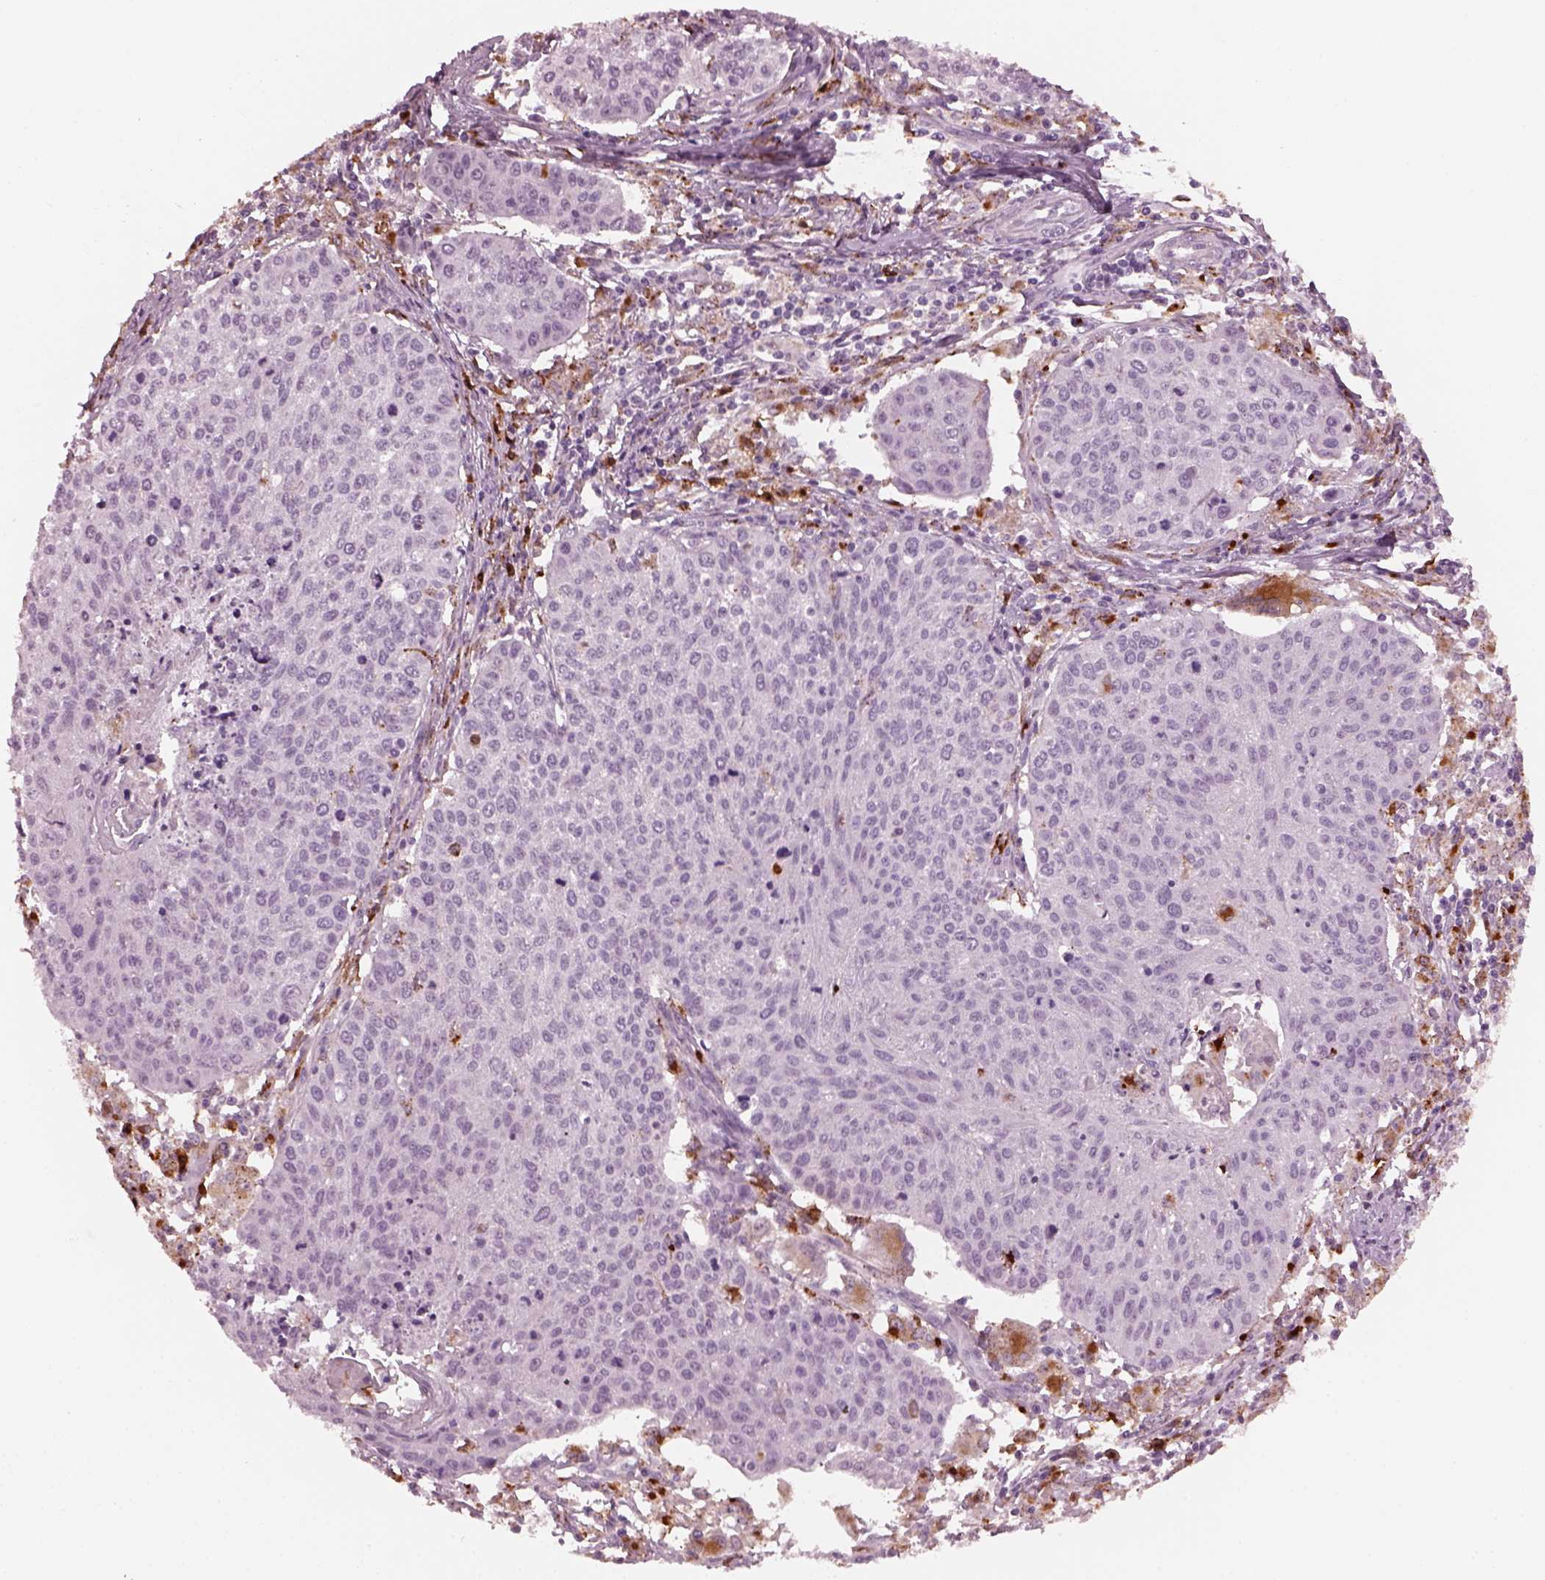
{"staining": {"intensity": "negative", "quantity": "none", "location": "none"}, "tissue": "cervical cancer", "cell_type": "Tumor cells", "image_type": "cancer", "snomed": [{"axis": "morphology", "description": "Squamous cell carcinoma, NOS"}, {"axis": "topography", "description": "Cervix"}], "caption": "Immunohistochemical staining of human cervical cancer shows no significant staining in tumor cells. The staining is performed using DAB (3,3'-diaminobenzidine) brown chromogen with nuclei counter-stained in using hematoxylin.", "gene": "SLAMF8", "patient": {"sex": "female", "age": 38}}